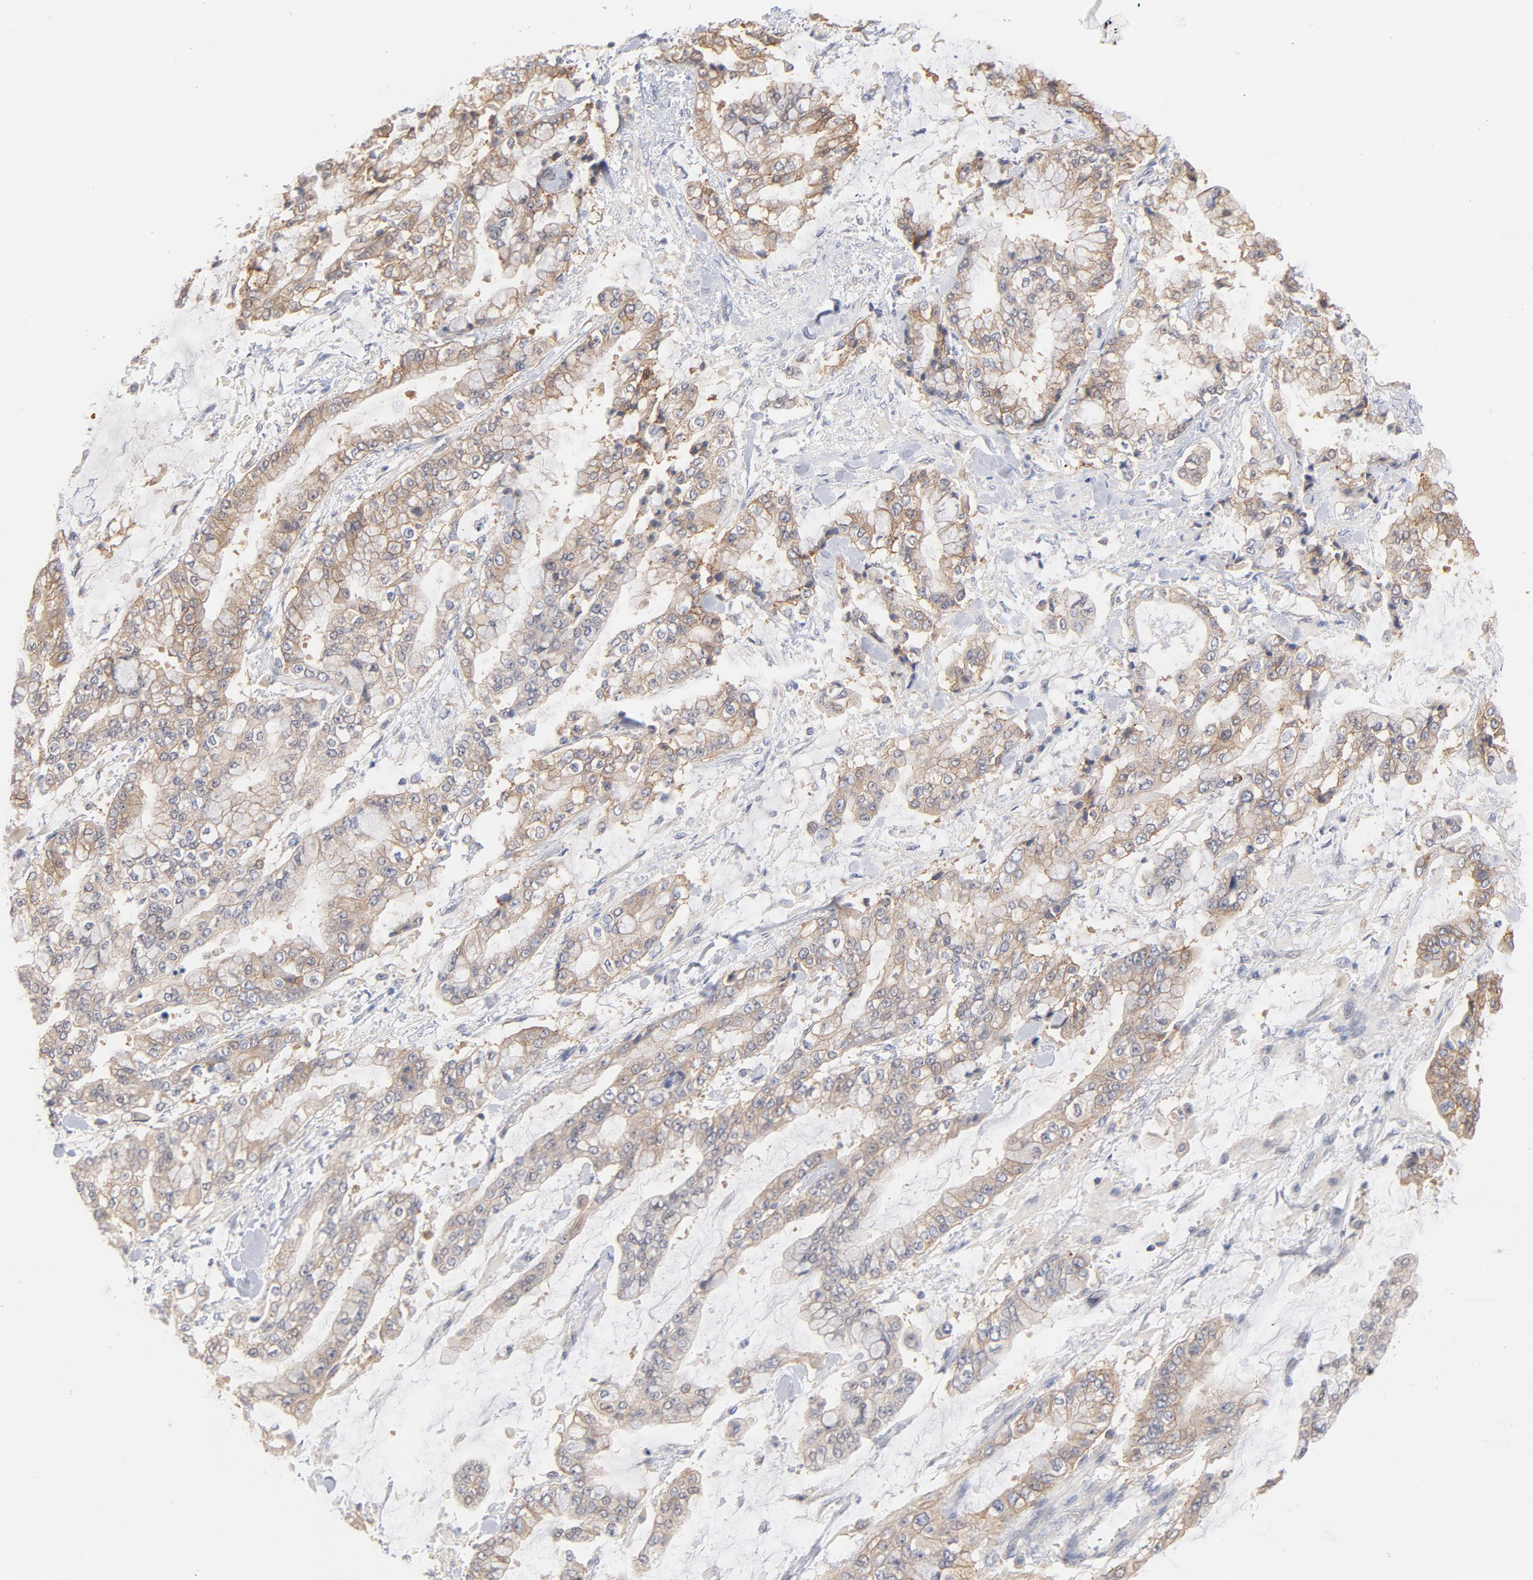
{"staining": {"intensity": "weak", "quantity": ">75%", "location": "cytoplasmic/membranous"}, "tissue": "stomach cancer", "cell_type": "Tumor cells", "image_type": "cancer", "snomed": [{"axis": "morphology", "description": "Normal tissue, NOS"}, {"axis": "morphology", "description": "Adenocarcinoma, NOS"}, {"axis": "topography", "description": "Stomach, upper"}, {"axis": "topography", "description": "Stomach"}], "caption": "An image showing weak cytoplasmic/membranous staining in about >75% of tumor cells in stomach cancer (adenocarcinoma), as visualized by brown immunohistochemical staining.", "gene": "SETD3", "patient": {"sex": "male", "age": 76}}